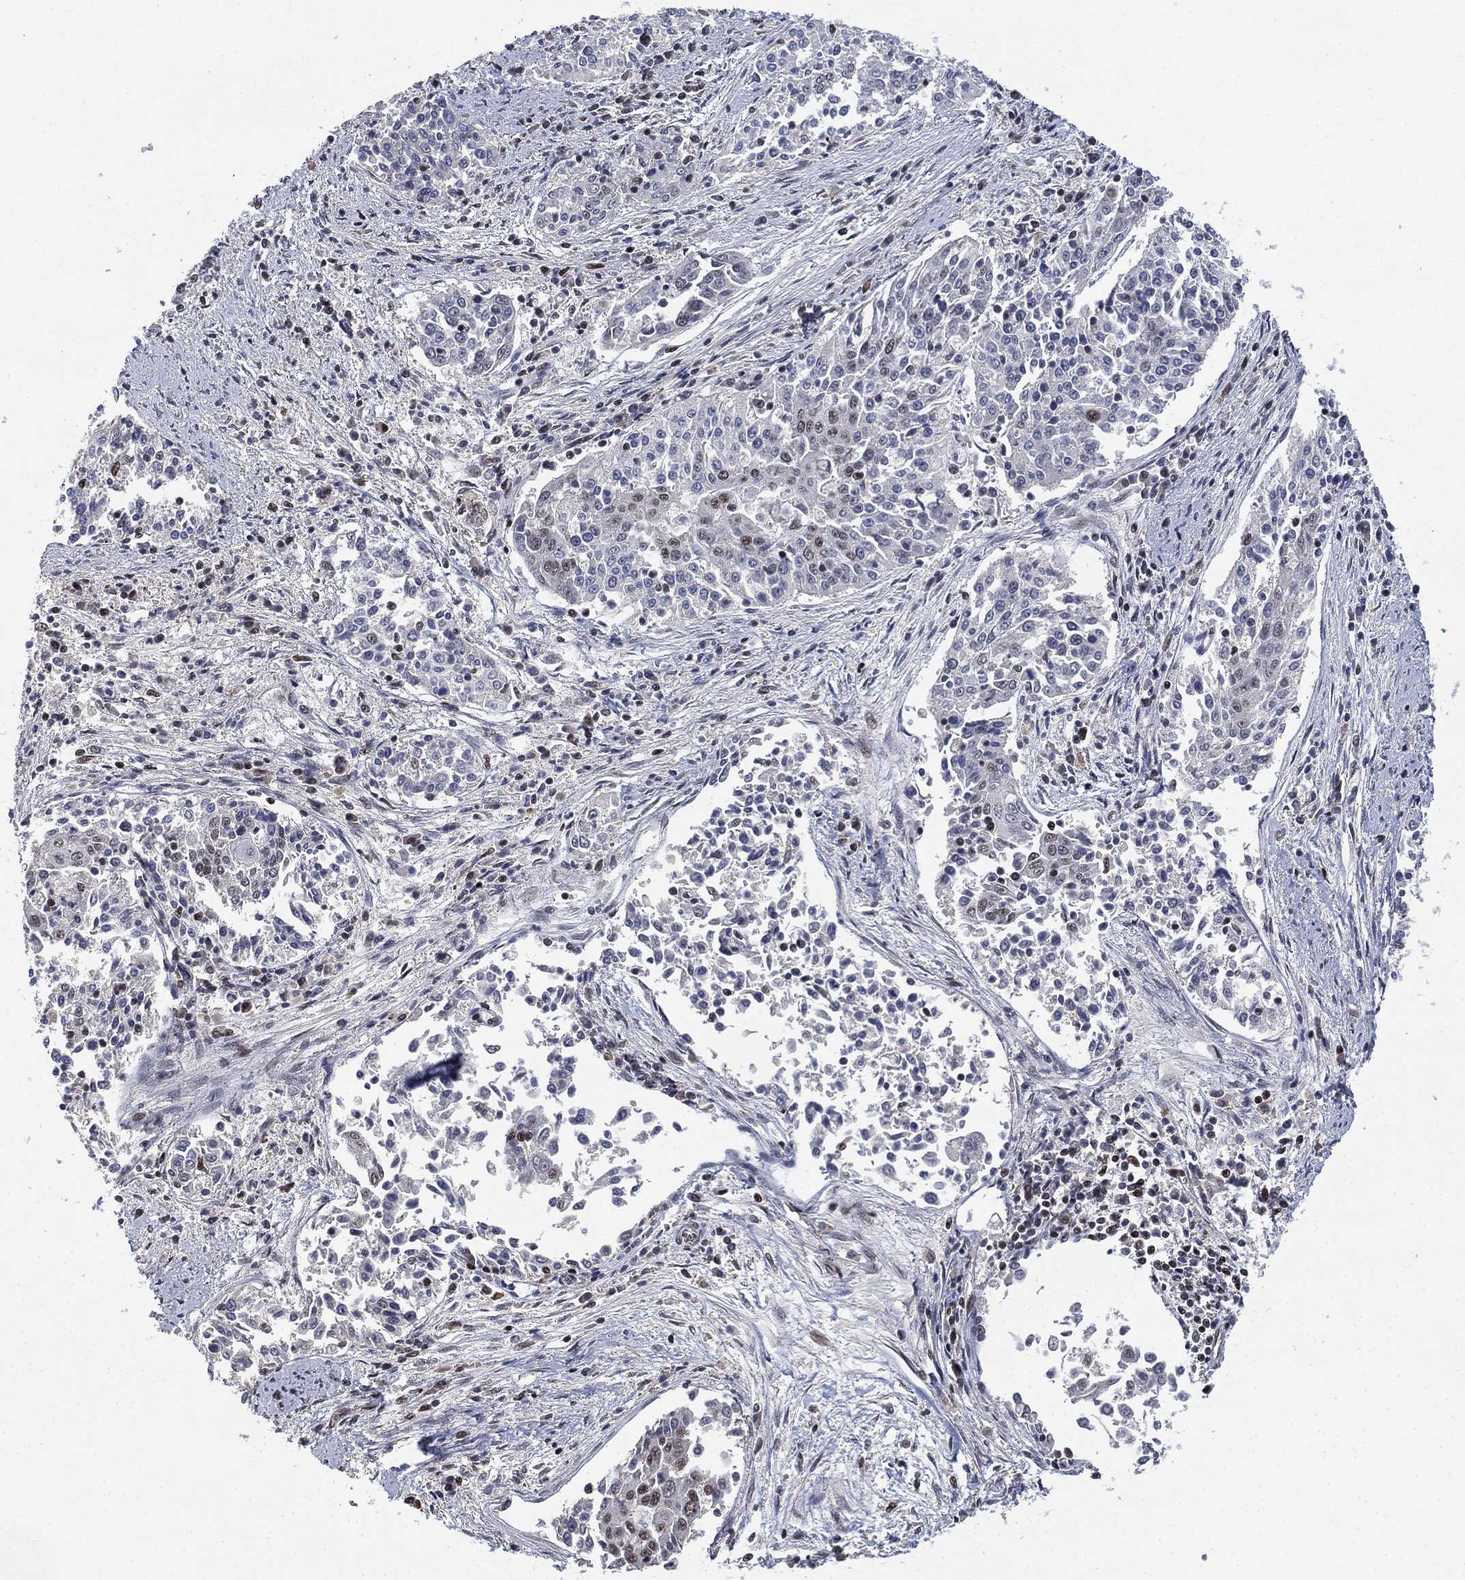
{"staining": {"intensity": "negative", "quantity": "none", "location": "none"}, "tissue": "cervical cancer", "cell_type": "Tumor cells", "image_type": "cancer", "snomed": [{"axis": "morphology", "description": "Squamous cell carcinoma, NOS"}, {"axis": "topography", "description": "Cervix"}], "caption": "IHC of cervical cancer (squamous cell carcinoma) exhibits no expression in tumor cells. (Immunohistochemistry, brightfield microscopy, high magnification).", "gene": "ZSCAN30", "patient": {"sex": "female", "age": 41}}